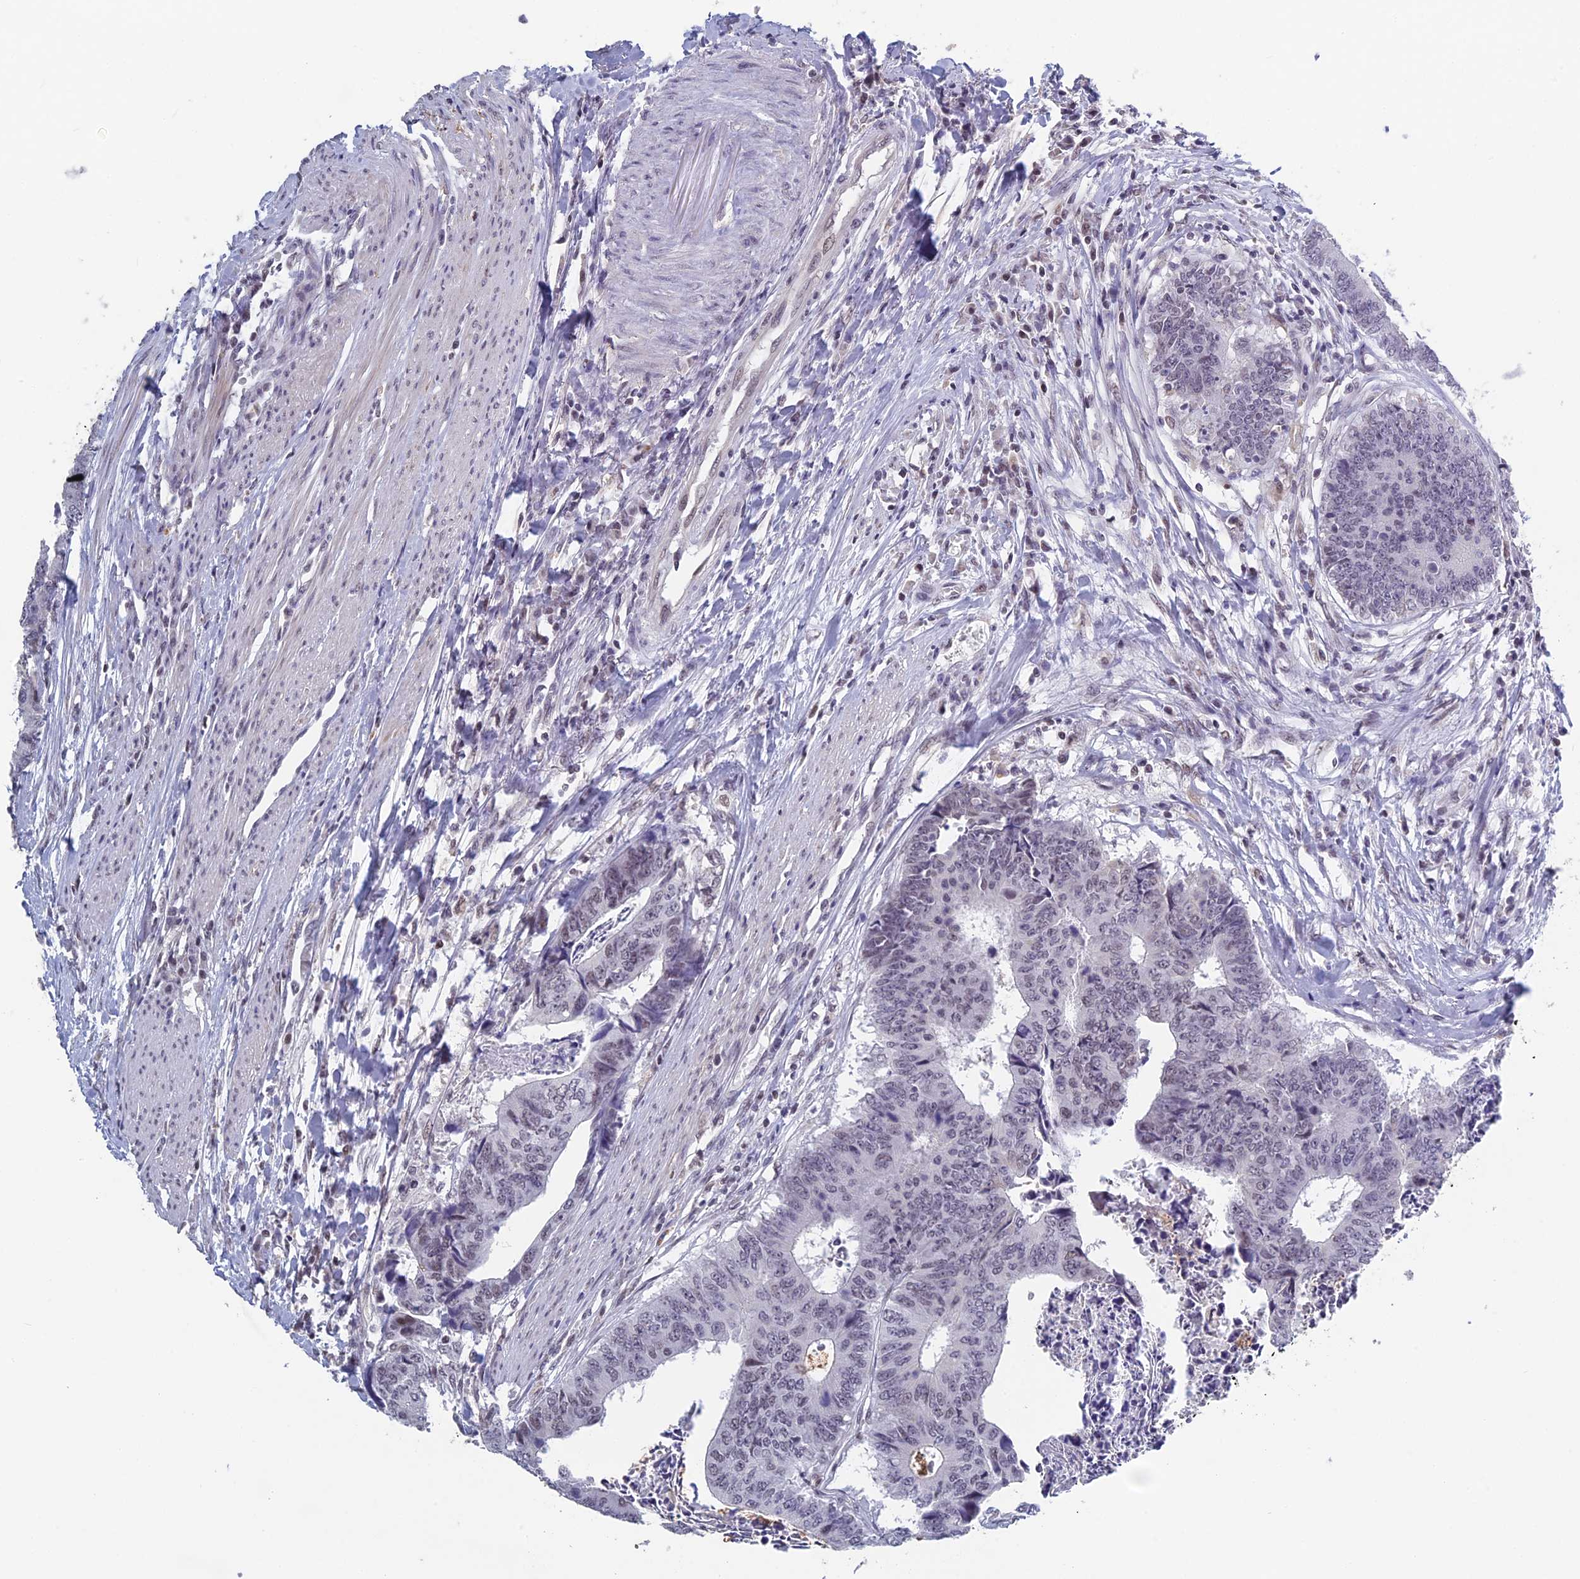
{"staining": {"intensity": "weak", "quantity": "<25%", "location": "nuclear"}, "tissue": "colorectal cancer", "cell_type": "Tumor cells", "image_type": "cancer", "snomed": [{"axis": "morphology", "description": "Adenocarcinoma, NOS"}, {"axis": "topography", "description": "Rectum"}], "caption": "Protein analysis of colorectal cancer reveals no significant expression in tumor cells.", "gene": "MT-CO3", "patient": {"sex": "male", "age": 84}}